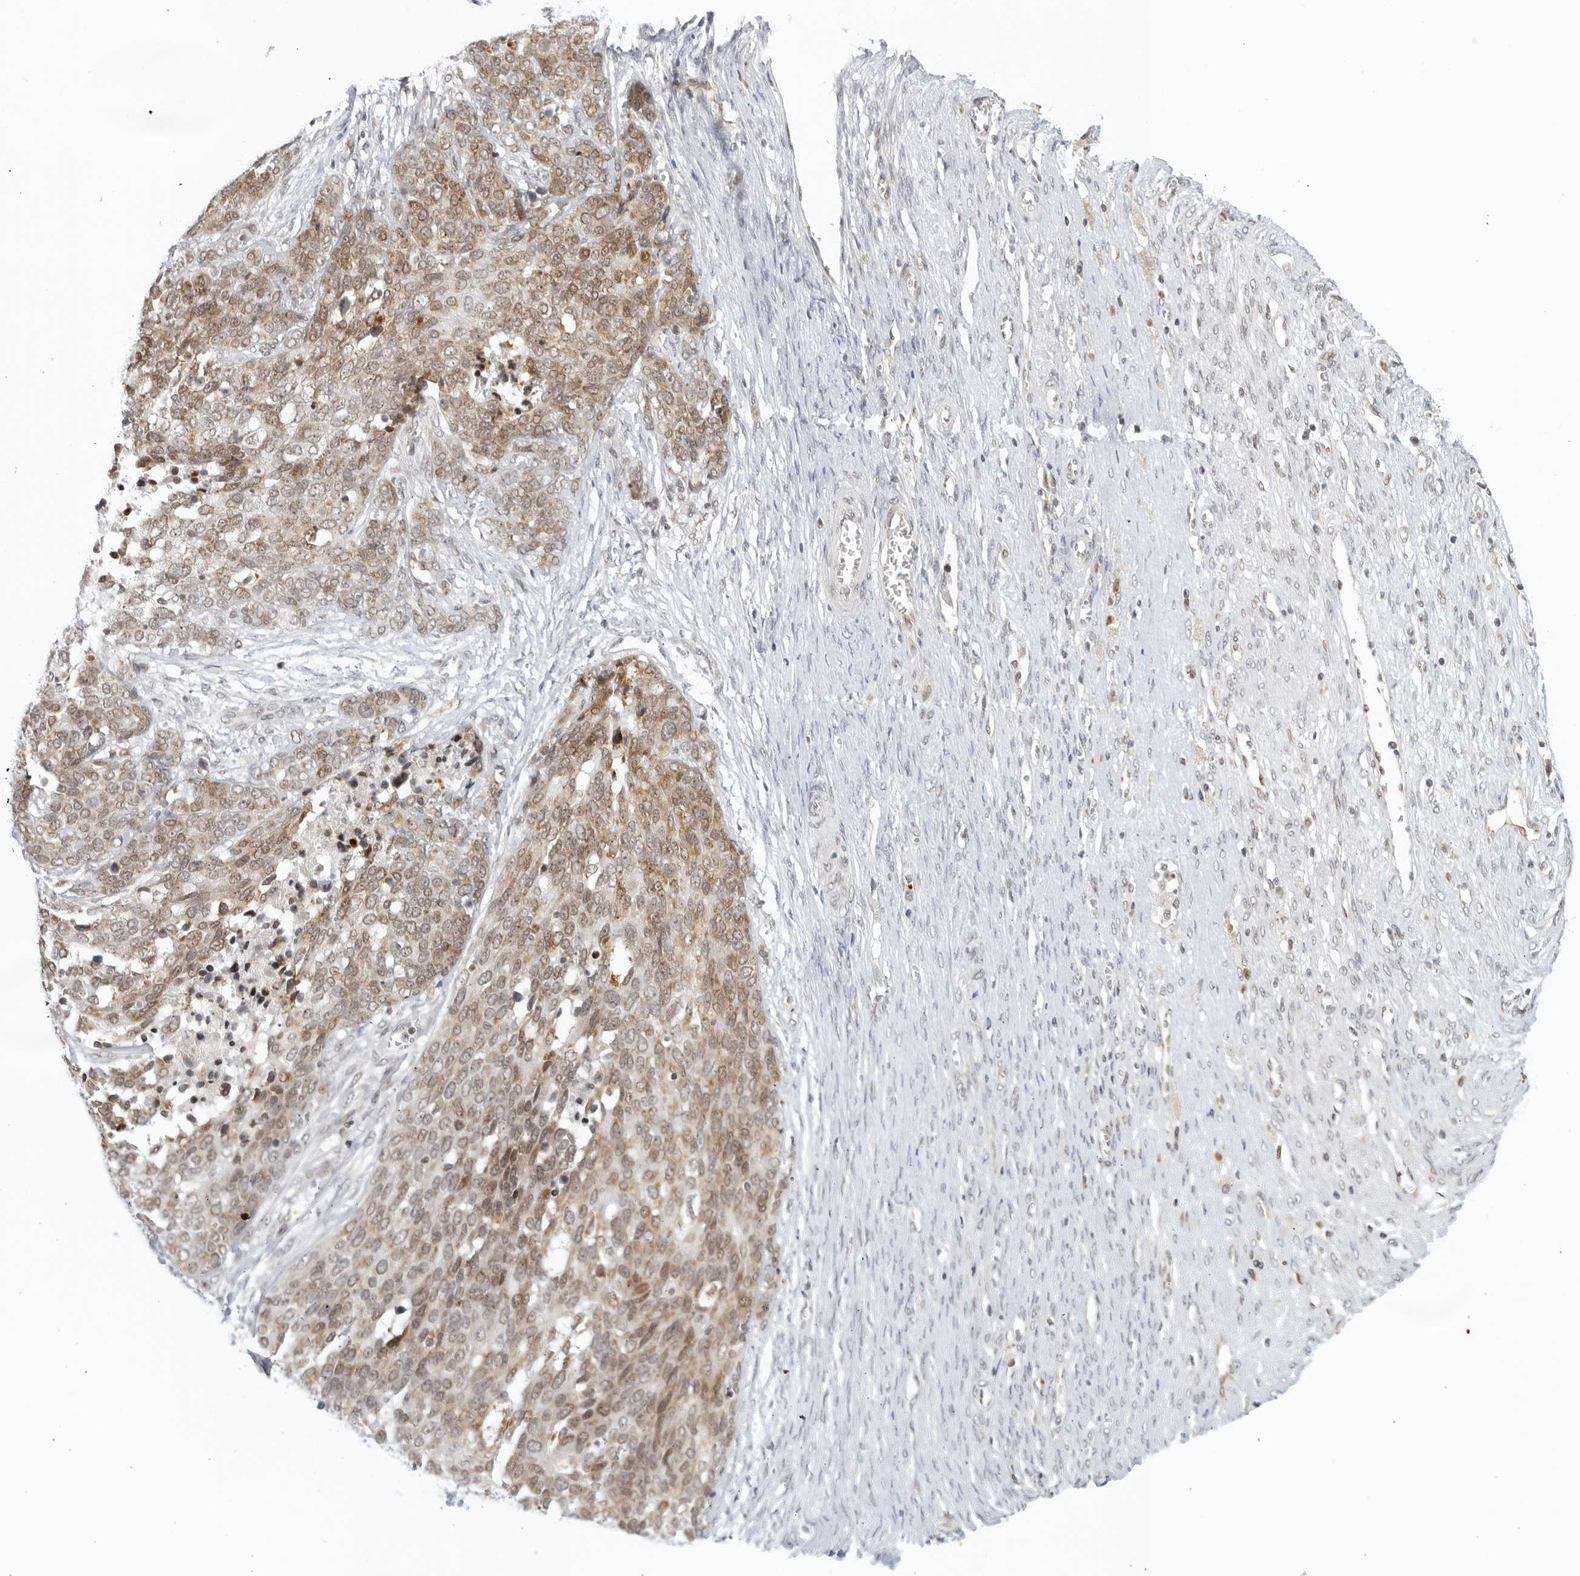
{"staining": {"intensity": "moderate", "quantity": "25%-75%", "location": "cytoplasmic/membranous,nuclear"}, "tissue": "ovarian cancer", "cell_type": "Tumor cells", "image_type": "cancer", "snomed": [{"axis": "morphology", "description": "Cystadenocarcinoma, serous, NOS"}, {"axis": "topography", "description": "Ovary"}], "caption": "Protein analysis of ovarian cancer (serous cystadenocarcinoma) tissue demonstrates moderate cytoplasmic/membranous and nuclear expression in approximately 25%-75% of tumor cells.", "gene": "RAB11FIP3", "patient": {"sex": "female", "age": 44}}